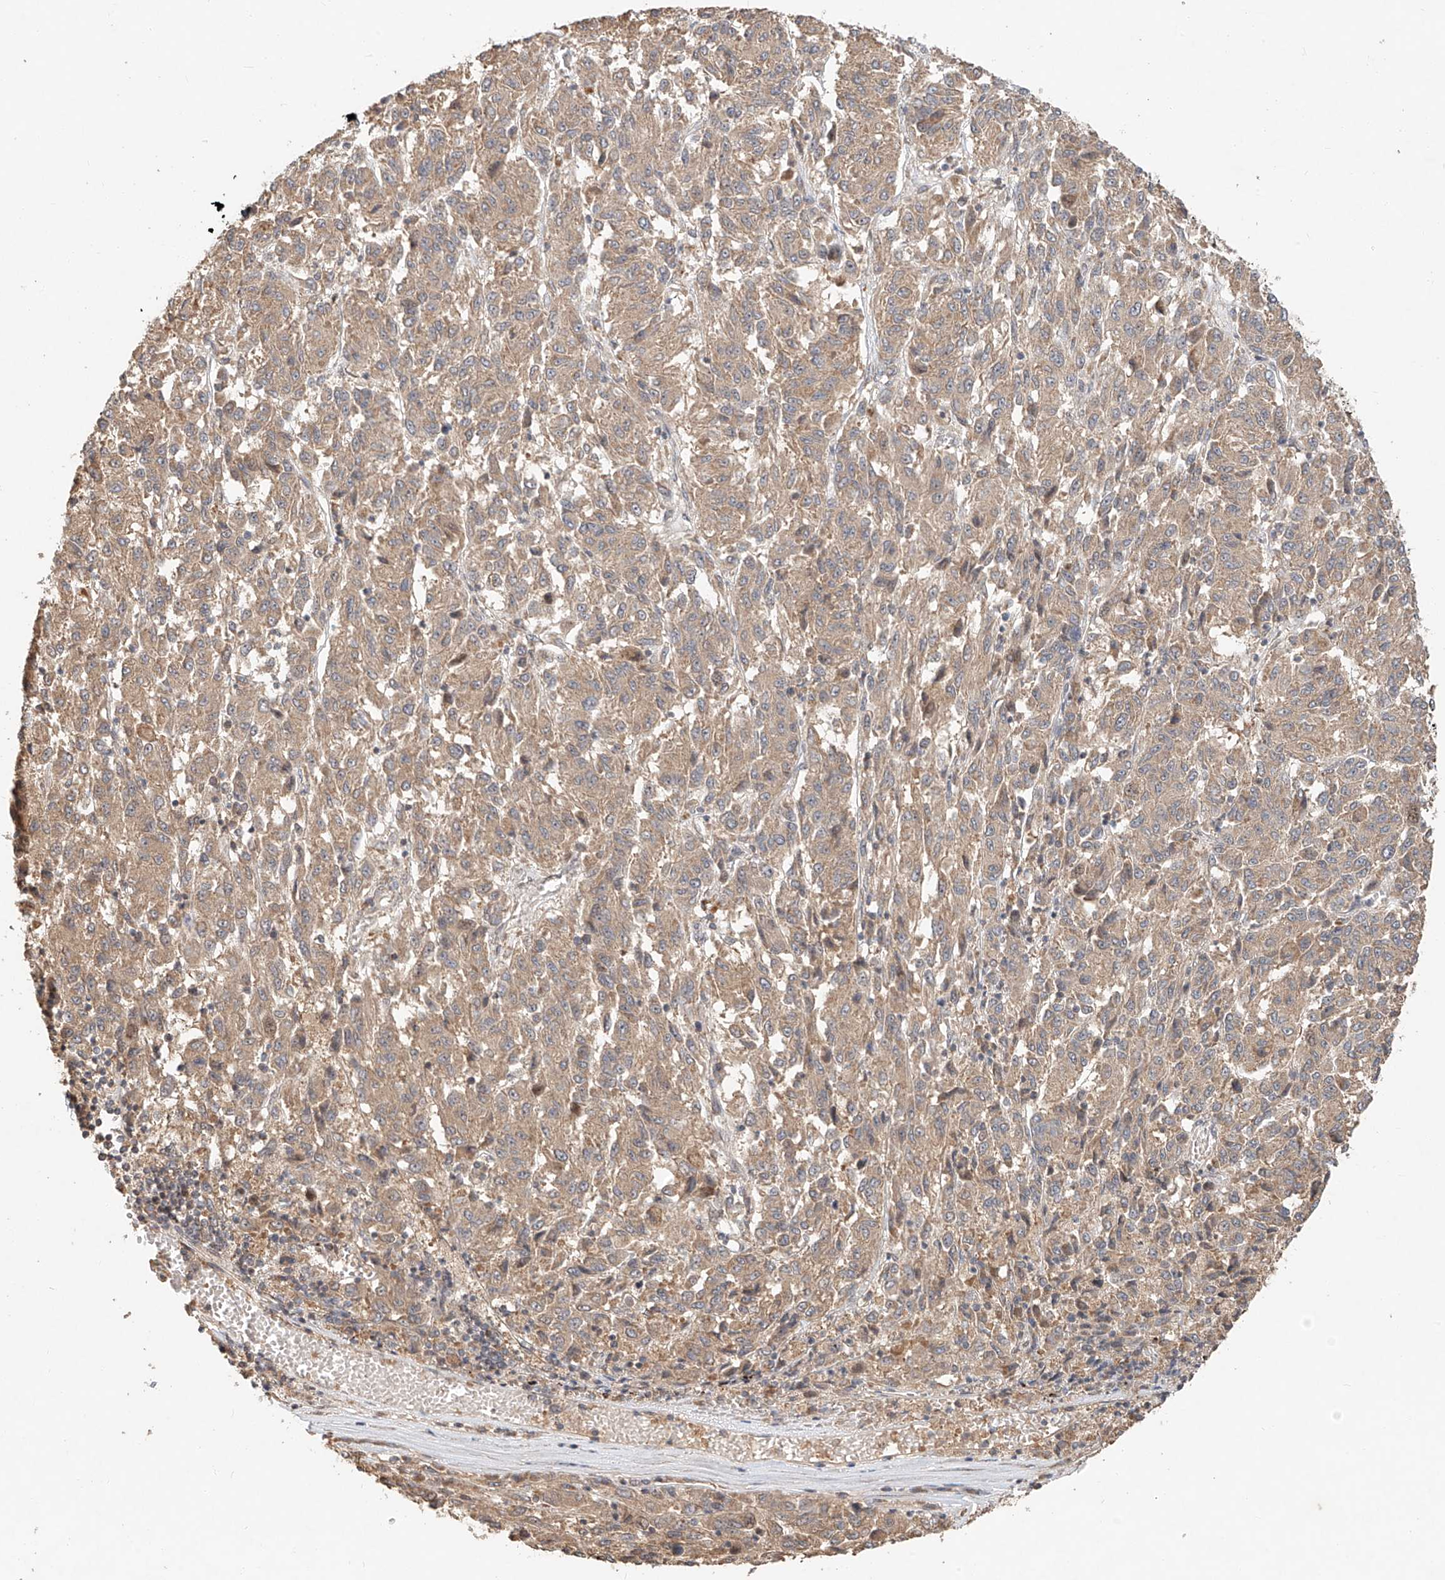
{"staining": {"intensity": "weak", "quantity": ">75%", "location": "cytoplasmic/membranous"}, "tissue": "melanoma", "cell_type": "Tumor cells", "image_type": "cancer", "snomed": [{"axis": "morphology", "description": "Malignant melanoma, Metastatic site"}, {"axis": "topography", "description": "Lung"}], "caption": "There is low levels of weak cytoplasmic/membranous staining in tumor cells of melanoma, as demonstrated by immunohistochemical staining (brown color).", "gene": "TMEM61", "patient": {"sex": "male", "age": 64}}